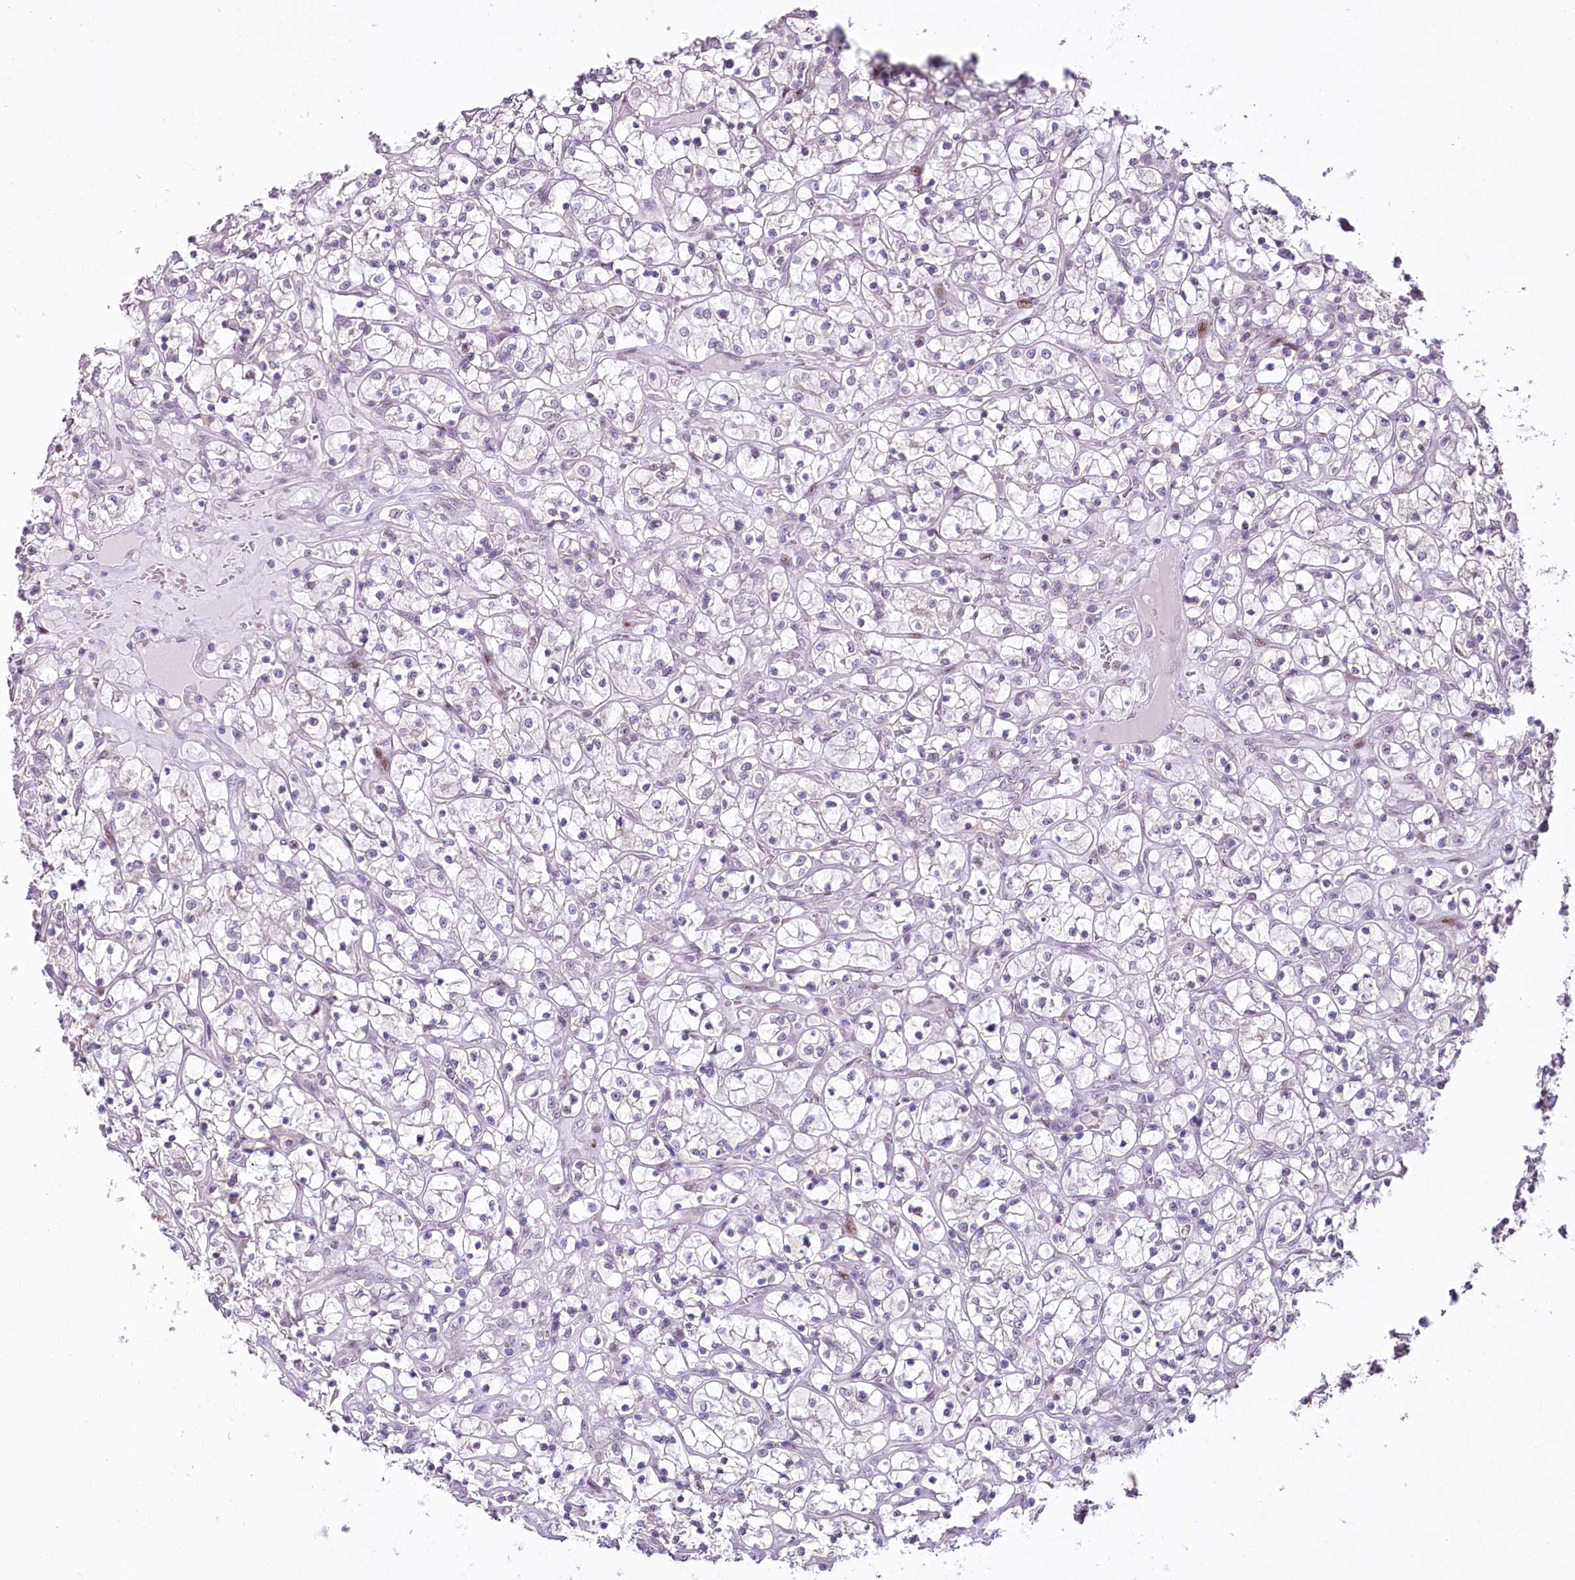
{"staining": {"intensity": "negative", "quantity": "none", "location": "none"}, "tissue": "renal cancer", "cell_type": "Tumor cells", "image_type": "cancer", "snomed": [{"axis": "morphology", "description": "Adenocarcinoma, NOS"}, {"axis": "topography", "description": "Kidney"}], "caption": "There is no significant staining in tumor cells of renal adenocarcinoma.", "gene": "HPD", "patient": {"sex": "female", "age": 69}}